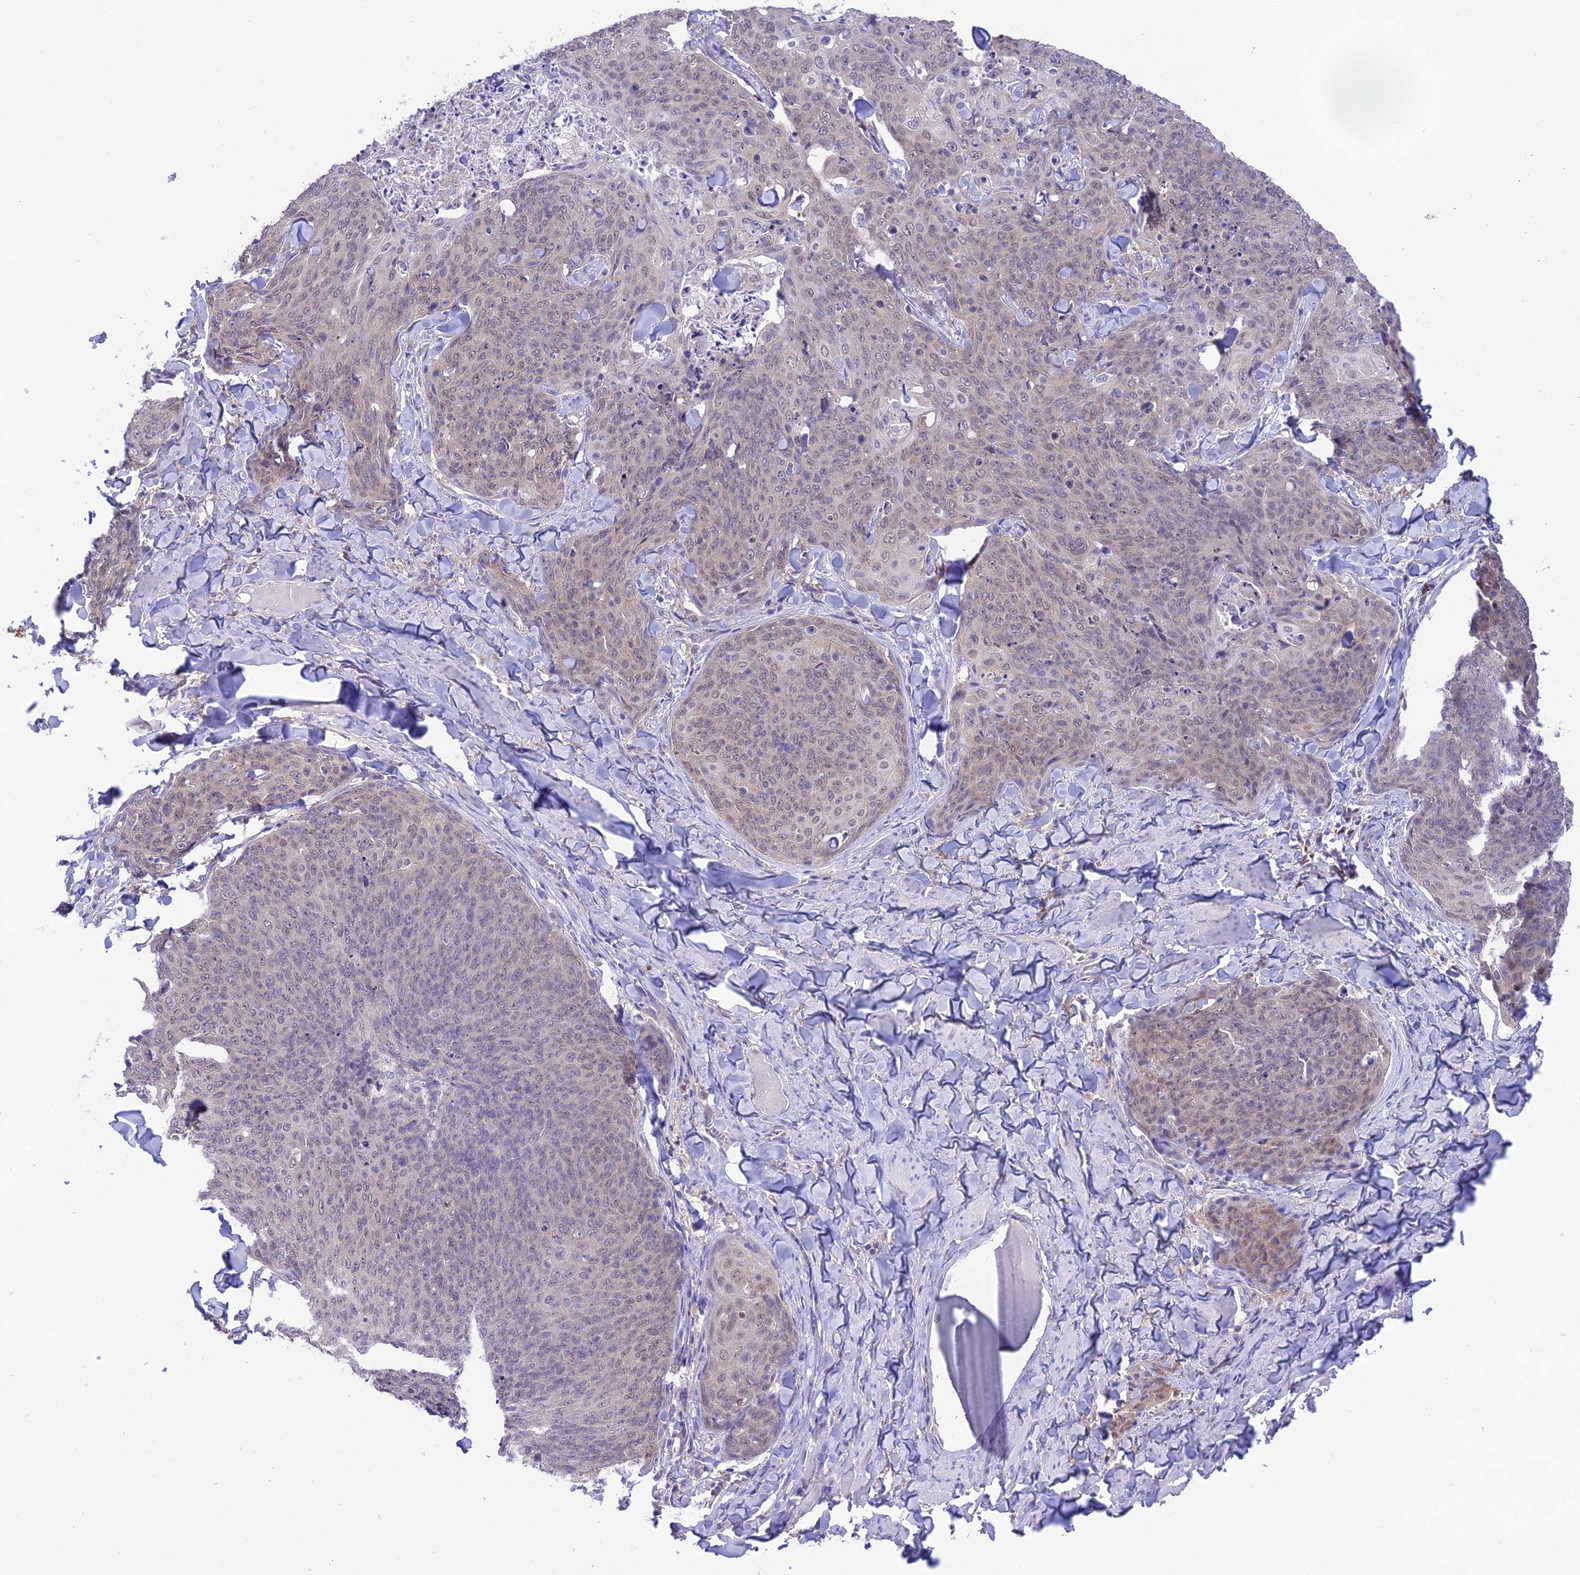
{"staining": {"intensity": "negative", "quantity": "none", "location": "none"}, "tissue": "skin cancer", "cell_type": "Tumor cells", "image_type": "cancer", "snomed": [{"axis": "morphology", "description": "Squamous cell carcinoma, NOS"}, {"axis": "topography", "description": "Skin"}, {"axis": "topography", "description": "Vulva"}], "caption": "This is an immunohistochemistry histopathology image of skin squamous cell carcinoma. There is no expression in tumor cells.", "gene": "RNF126", "patient": {"sex": "female", "age": 85}}